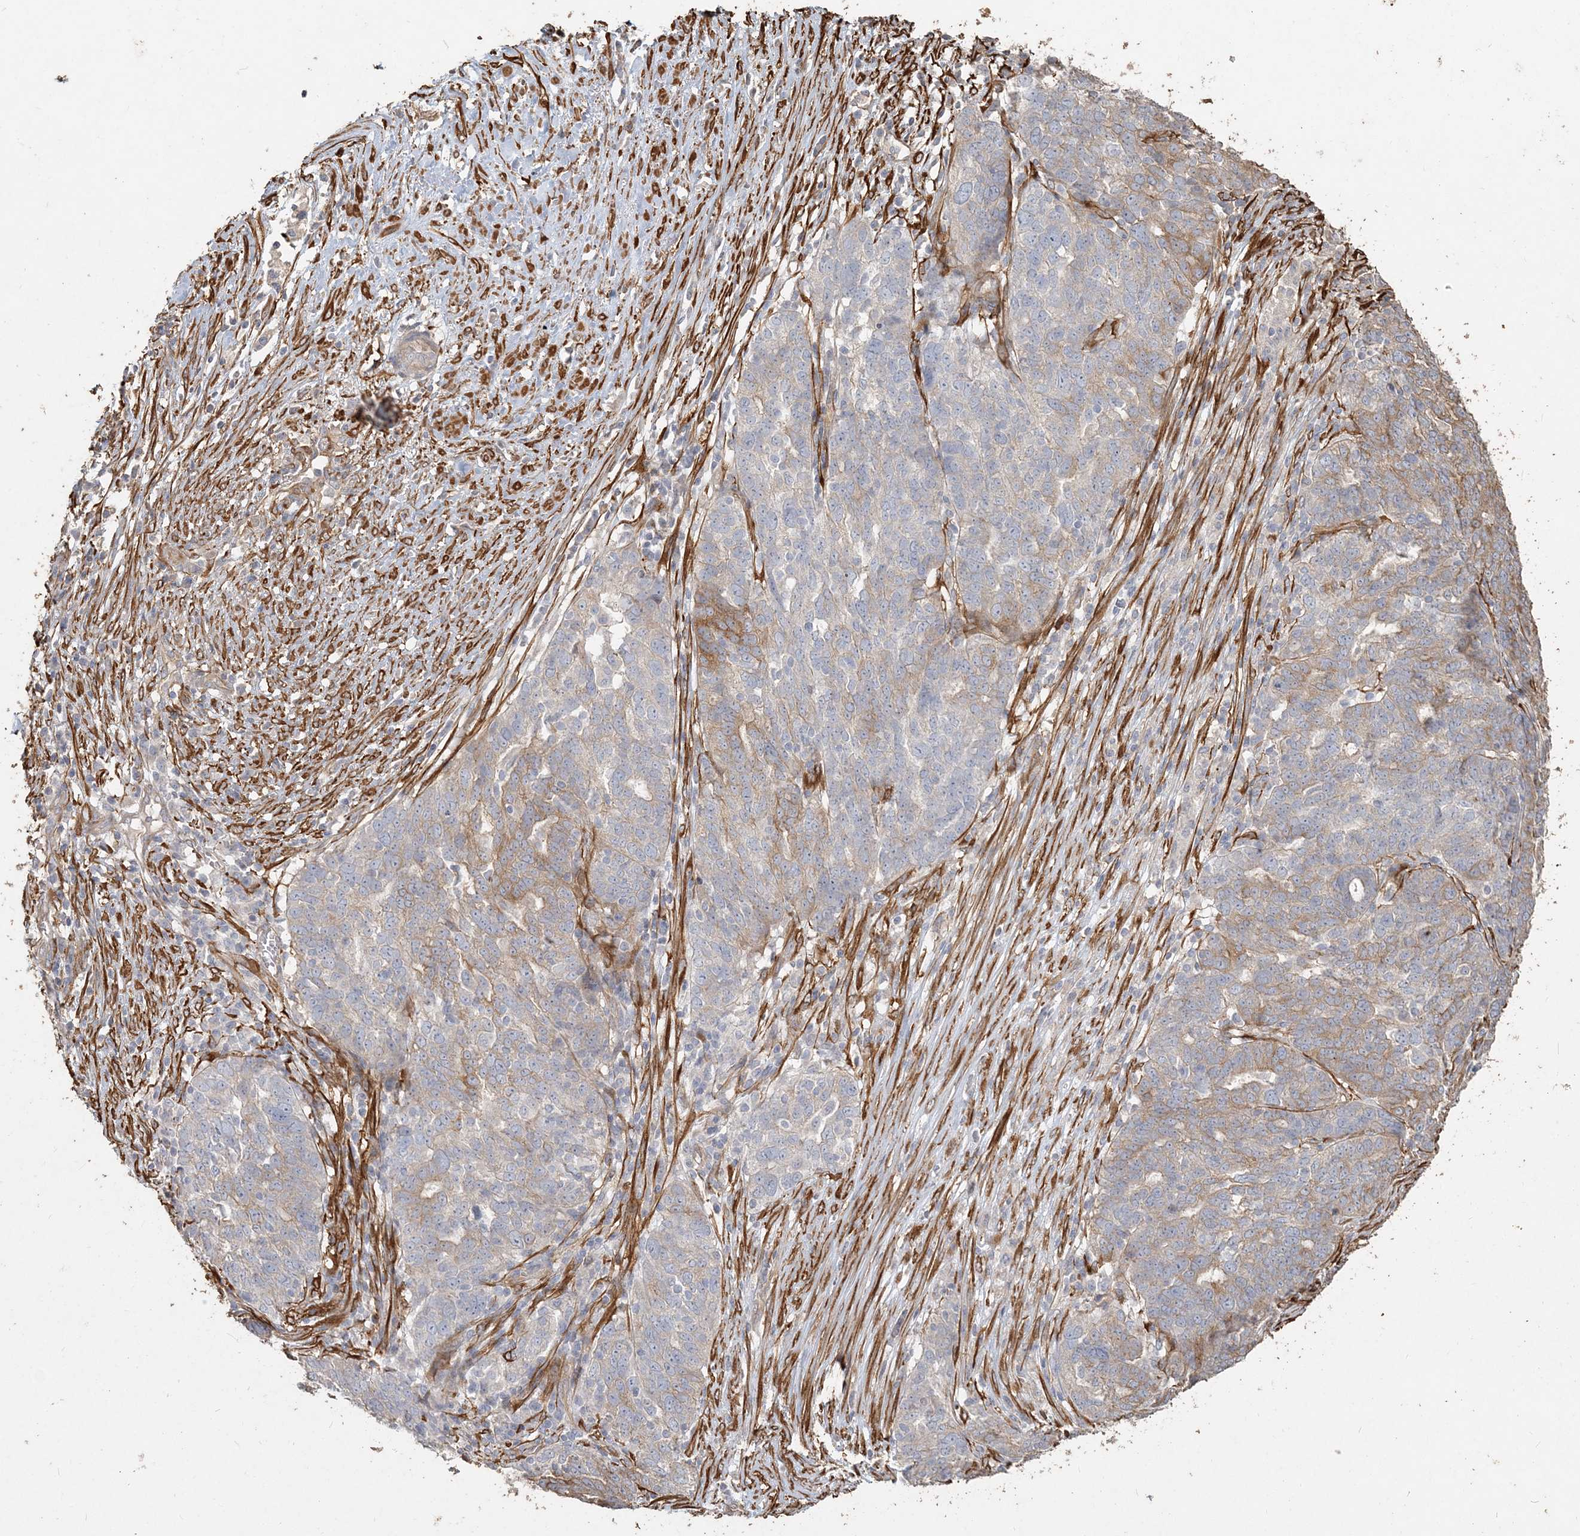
{"staining": {"intensity": "moderate", "quantity": "<25%", "location": "cytoplasmic/membranous"}, "tissue": "ovarian cancer", "cell_type": "Tumor cells", "image_type": "cancer", "snomed": [{"axis": "morphology", "description": "Cystadenocarcinoma, serous, NOS"}, {"axis": "topography", "description": "Ovary"}], "caption": "Immunohistochemical staining of serous cystadenocarcinoma (ovarian) displays moderate cytoplasmic/membranous protein staining in about <25% of tumor cells.", "gene": "RNF145", "patient": {"sex": "female", "age": 59}}